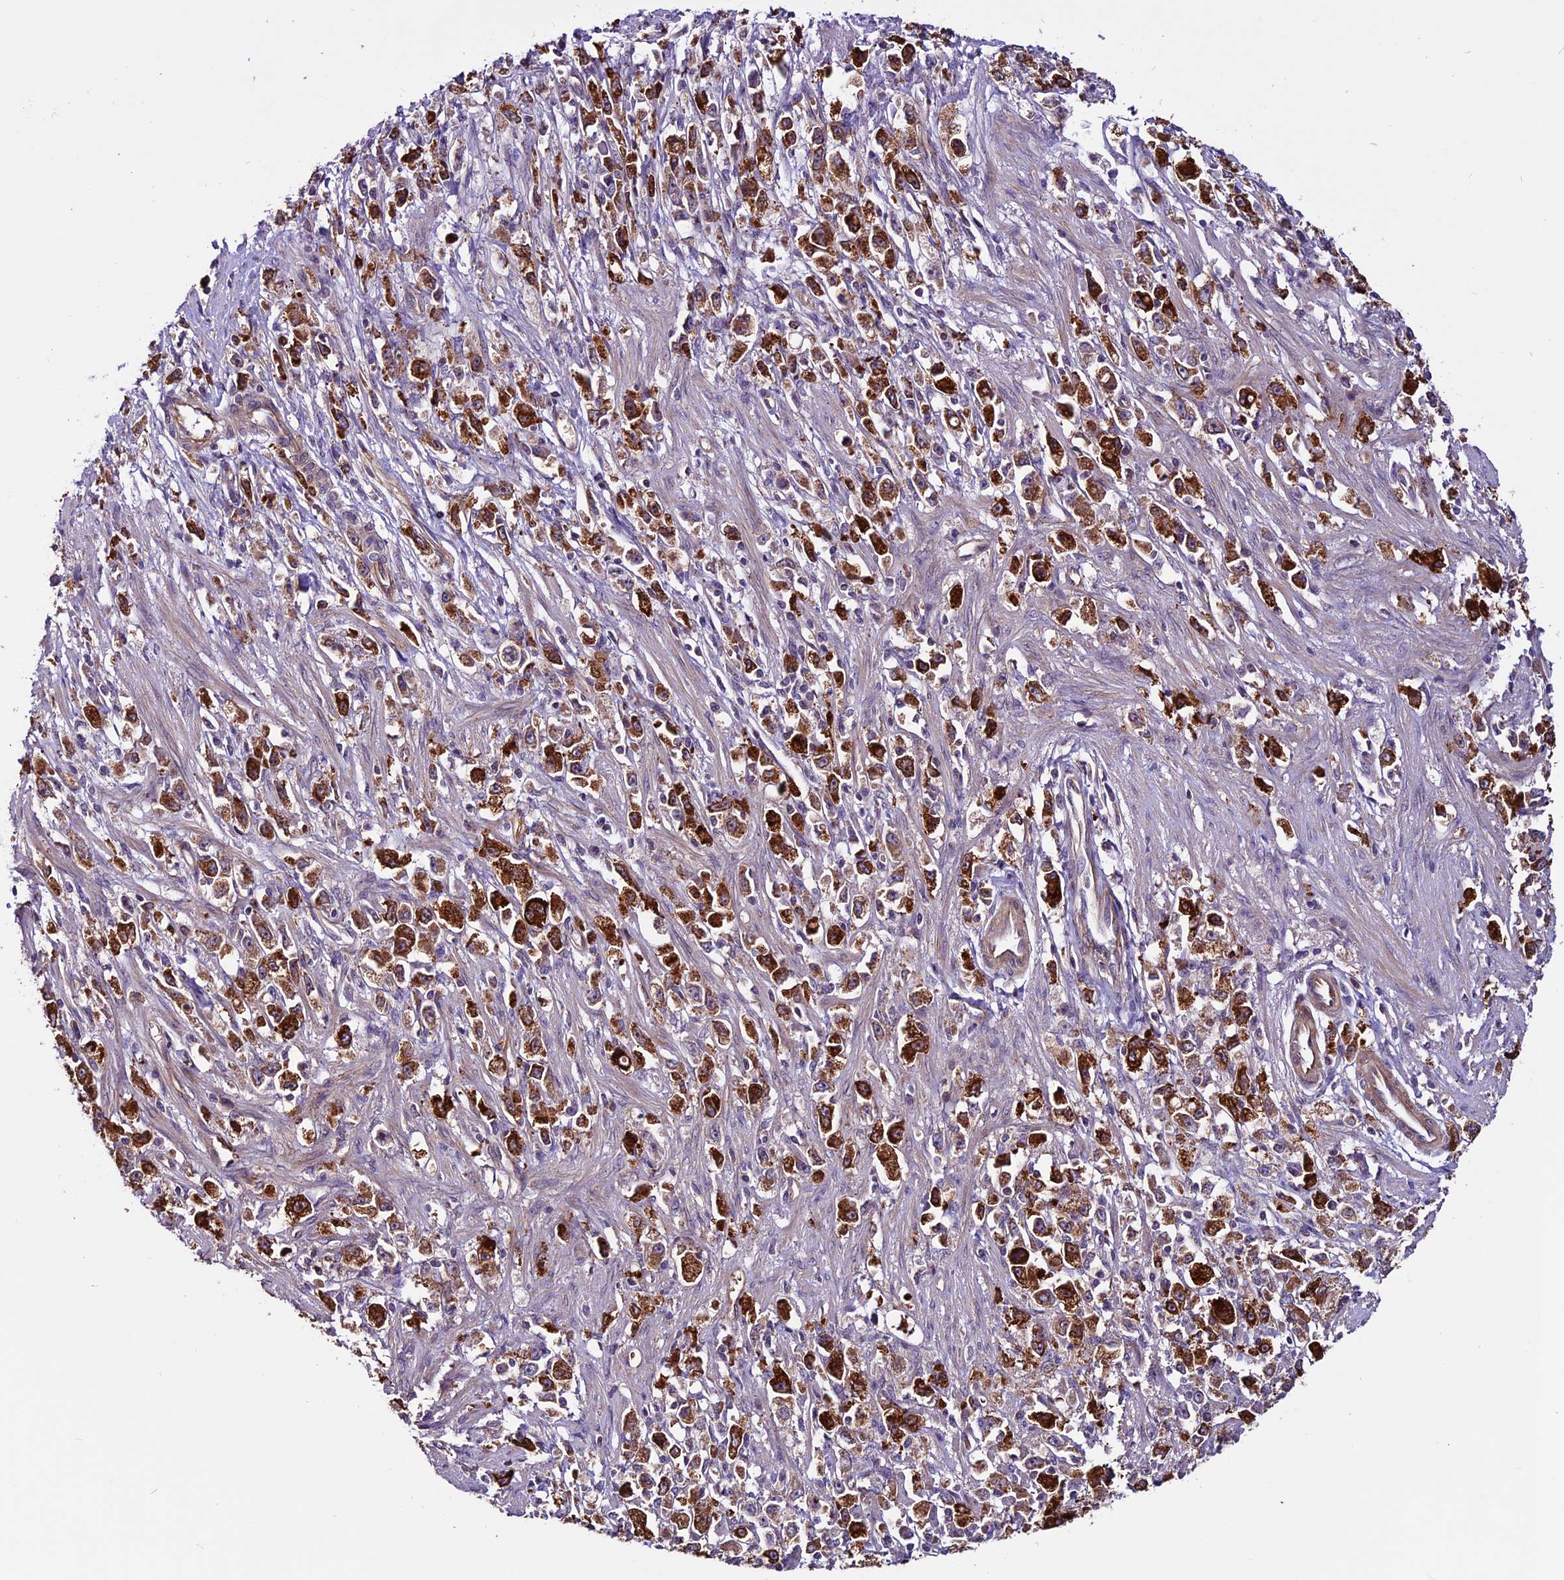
{"staining": {"intensity": "strong", "quantity": ">75%", "location": "cytoplasmic/membranous"}, "tissue": "stomach cancer", "cell_type": "Tumor cells", "image_type": "cancer", "snomed": [{"axis": "morphology", "description": "Adenocarcinoma, NOS"}, {"axis": "topography", "description": "Stomach"}], "caption": "Stomach adenocarcinoma was stained to show a protein in brown. There is high levels of strong cytoplasmic/membranous positivity in about >75% of tumor cells.", "gene": "RINL", "patient": {"sex": "female", "age": 59}}